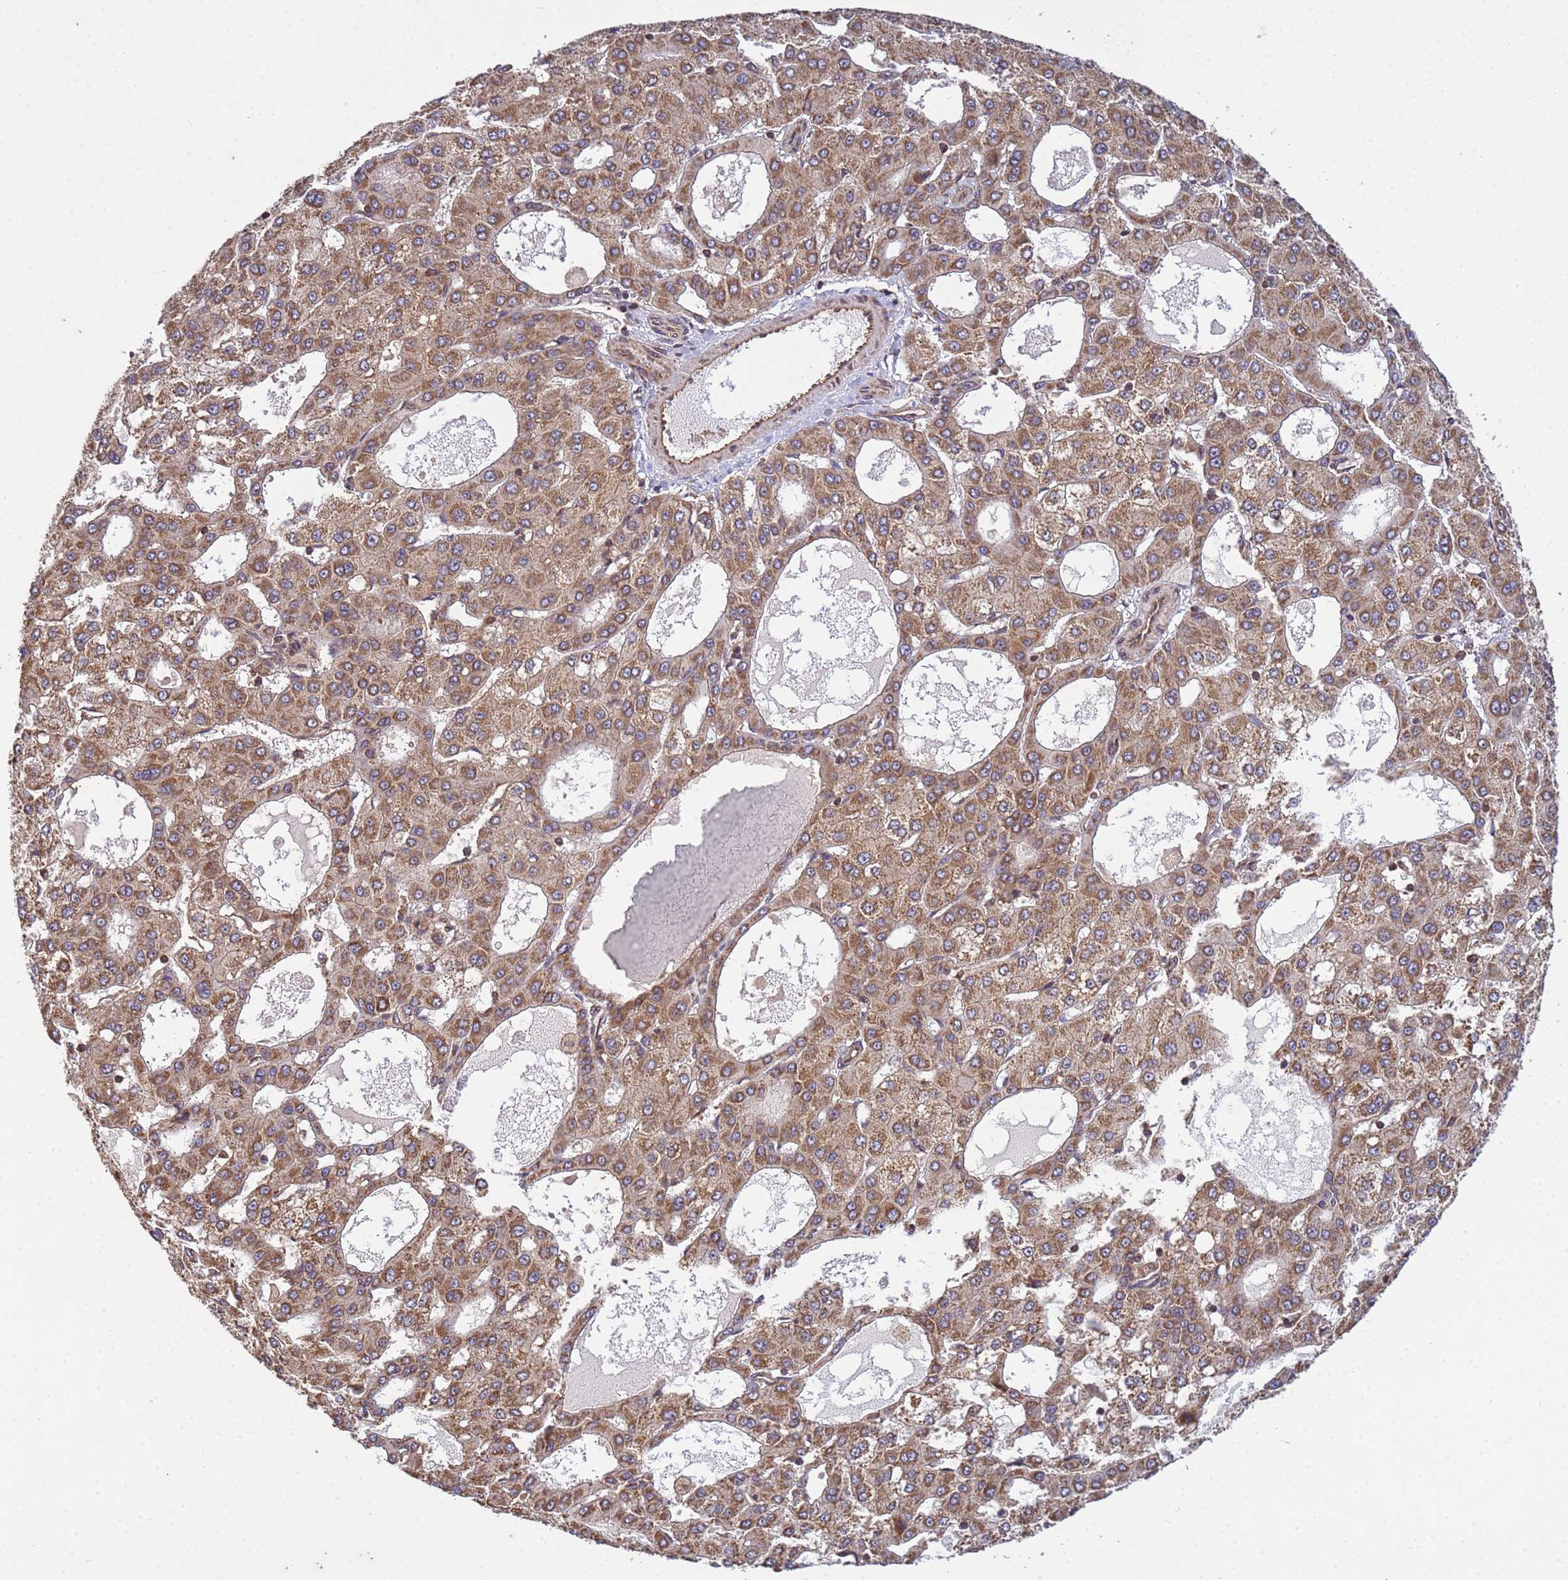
{"staining": {"intensity": "moderate", "quantity": ">75%", "location": "cytoplasmic/membranous"}, "tissue": "liver cancer", "cell_type": "Tumor cells", "image_type": "cancer", "snomed": [{"axis": "morphology", "description": "Carcinoma, Hepatocellular, NOS"}, {"axis": "topography", "description": "Liver"}], "caption": "Moderate cytoplasmic/membranous expression for a protein is identified in approximately >75% of tumor cells of liver hepatocellular carcinoma using immunohistochemistry.", "gene": "P2RX7", "patient": {"sex": "male", "age": 47}}